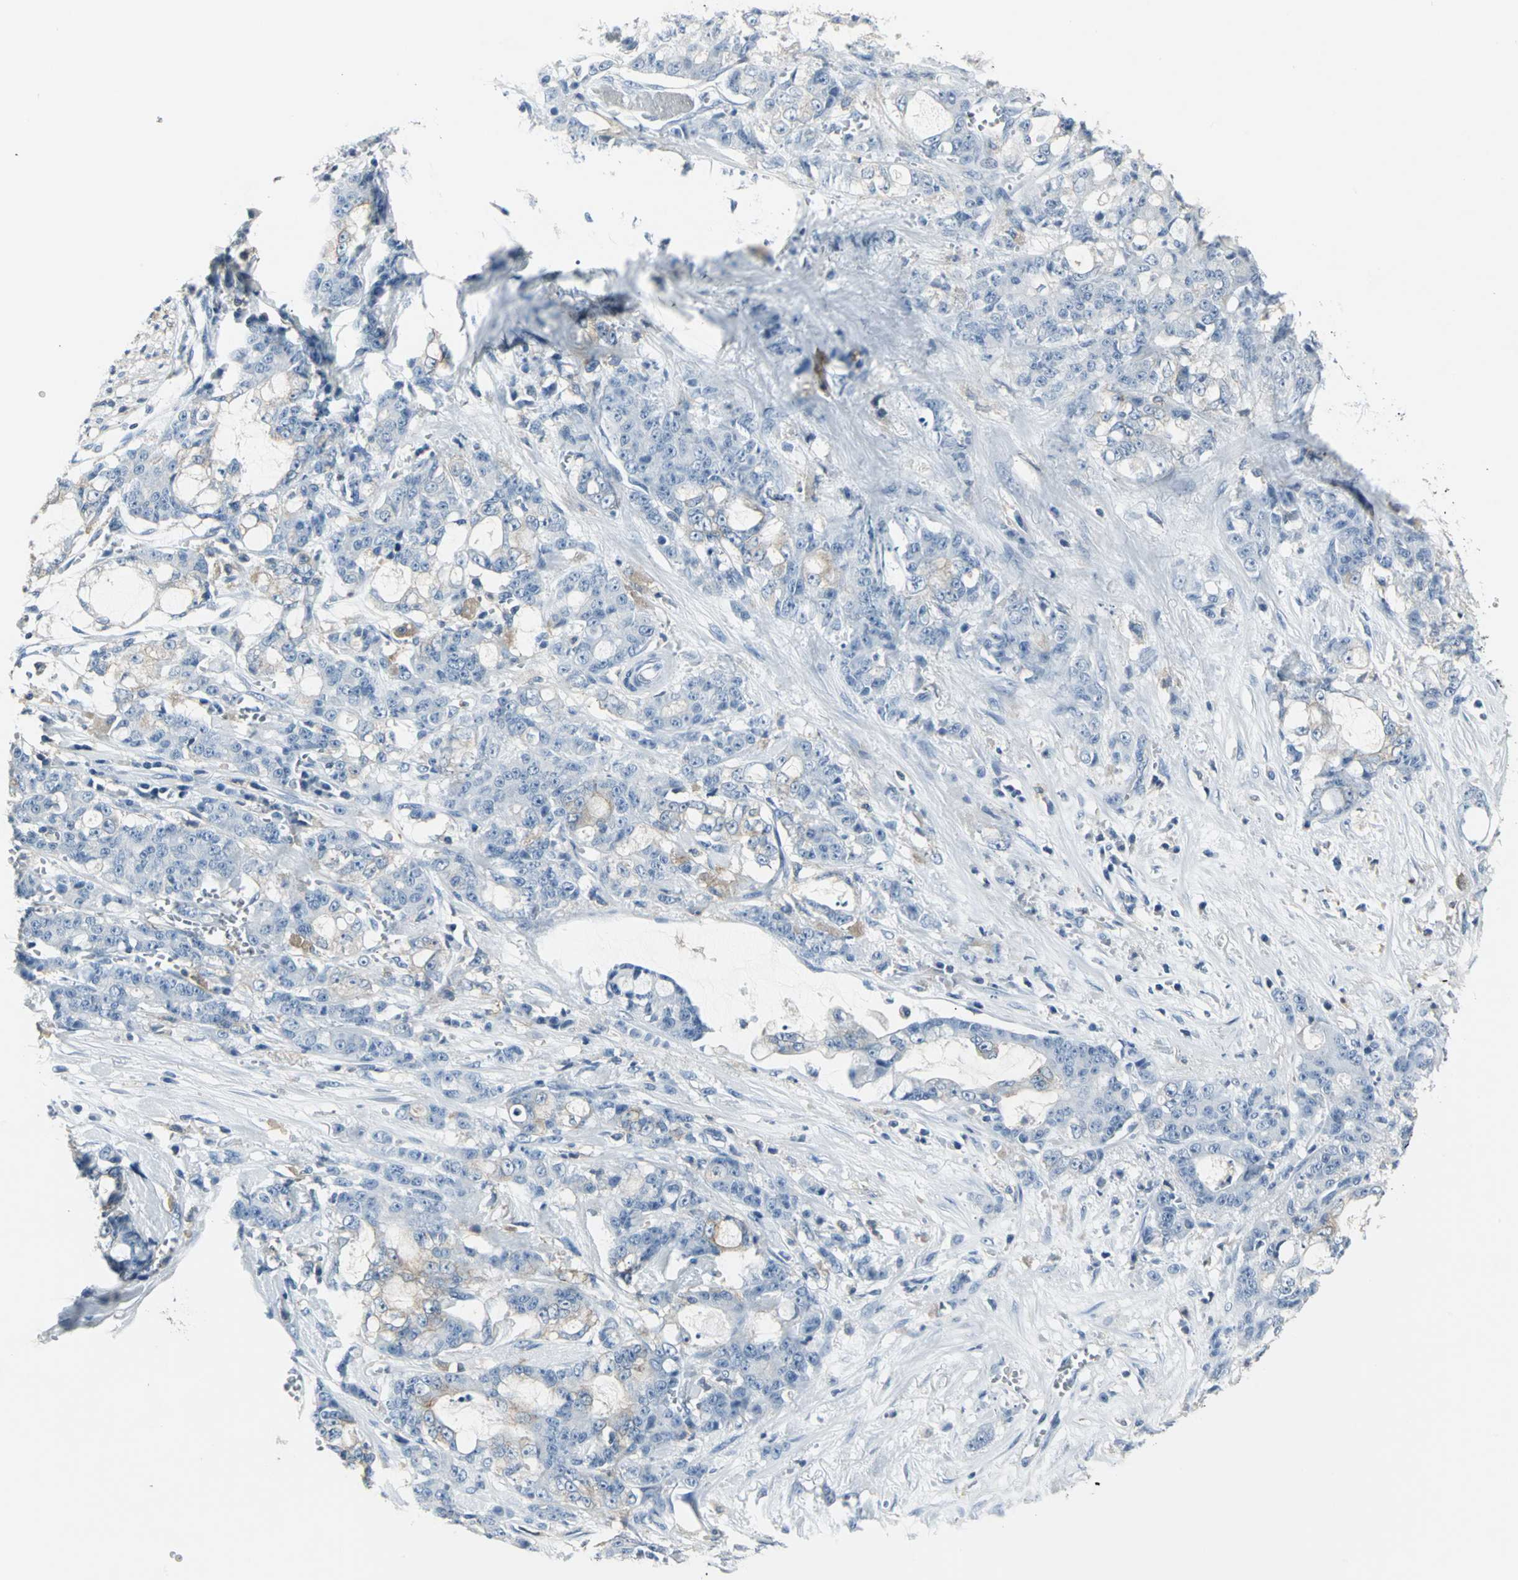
{"staining": {"intensity": "weak", "quantity": "<25%", "location": "cytoplasmic/membranous"}, "tissue": "pancreatic cancer", "cell_type": "Tumor cells", "image_type": "cancer", "snomed": [{"axis": "morphology", "description": "Adenocarcinoma, NOS"}, {"axis": "topography", "description": "Pancreas"}], "caption": "IHC image of neoplastic tissue: human pancreatic cancer stained with DAB displays no significant protein staining in tumor cells.", "gene": "IQGAP2", "patient": {"sex": "female", "age": 73}}